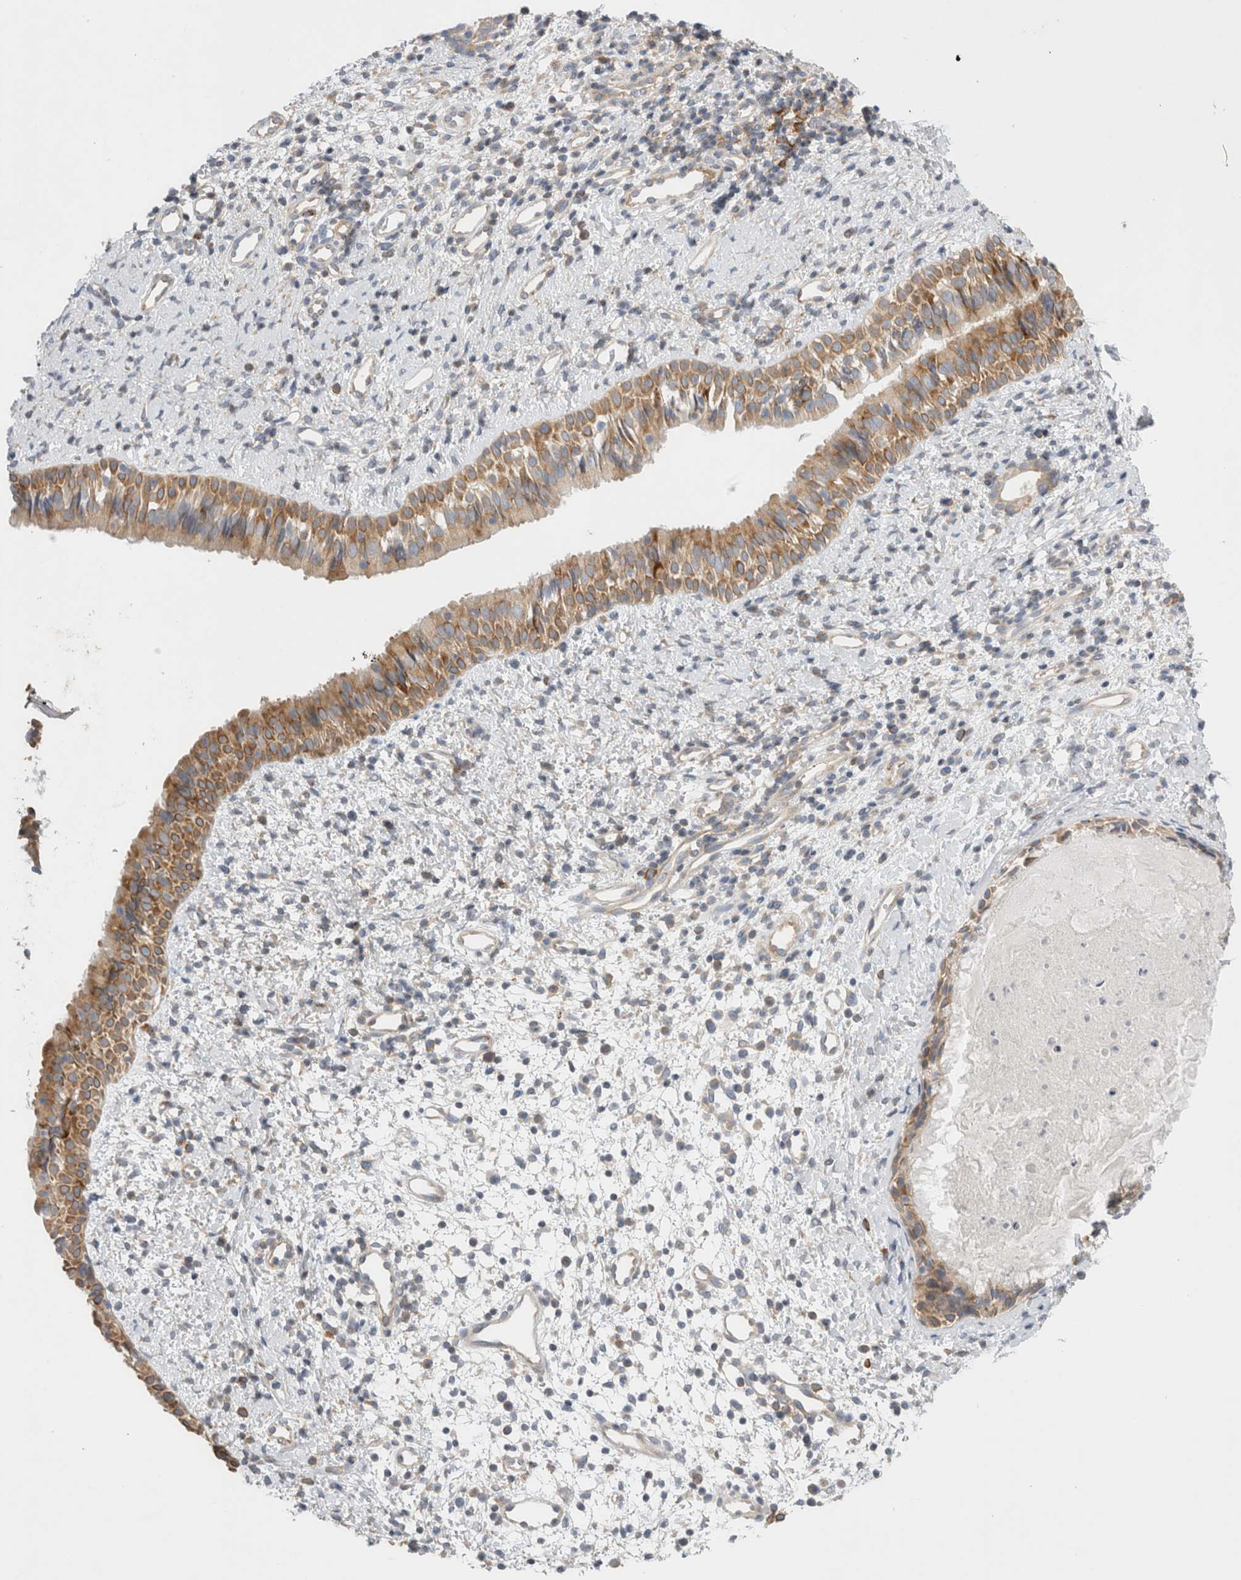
{"staining": {"intensity": "moderate", "quantity": ">75%", "location": "cytoplasmic/membranous"}, "tissue": "nasopharynx", "cell_type": "Respiratory epithelial cells", "image_type": "normal", "snomed": [{"axis": "morphology", "description": "Normal tissue, NOS"}, {"axis": "topography", "description": "Nasopharynx"}], "caption": "Approximately >75% of respiratory epithelial cells in unremarkable human nasopharynx display moderate cytoplasmic/membranous protein staining as visualized by brown immunohistochemical staining.", "gene": "ZNF23", "patient": {"sex": "male", "age": 22}}